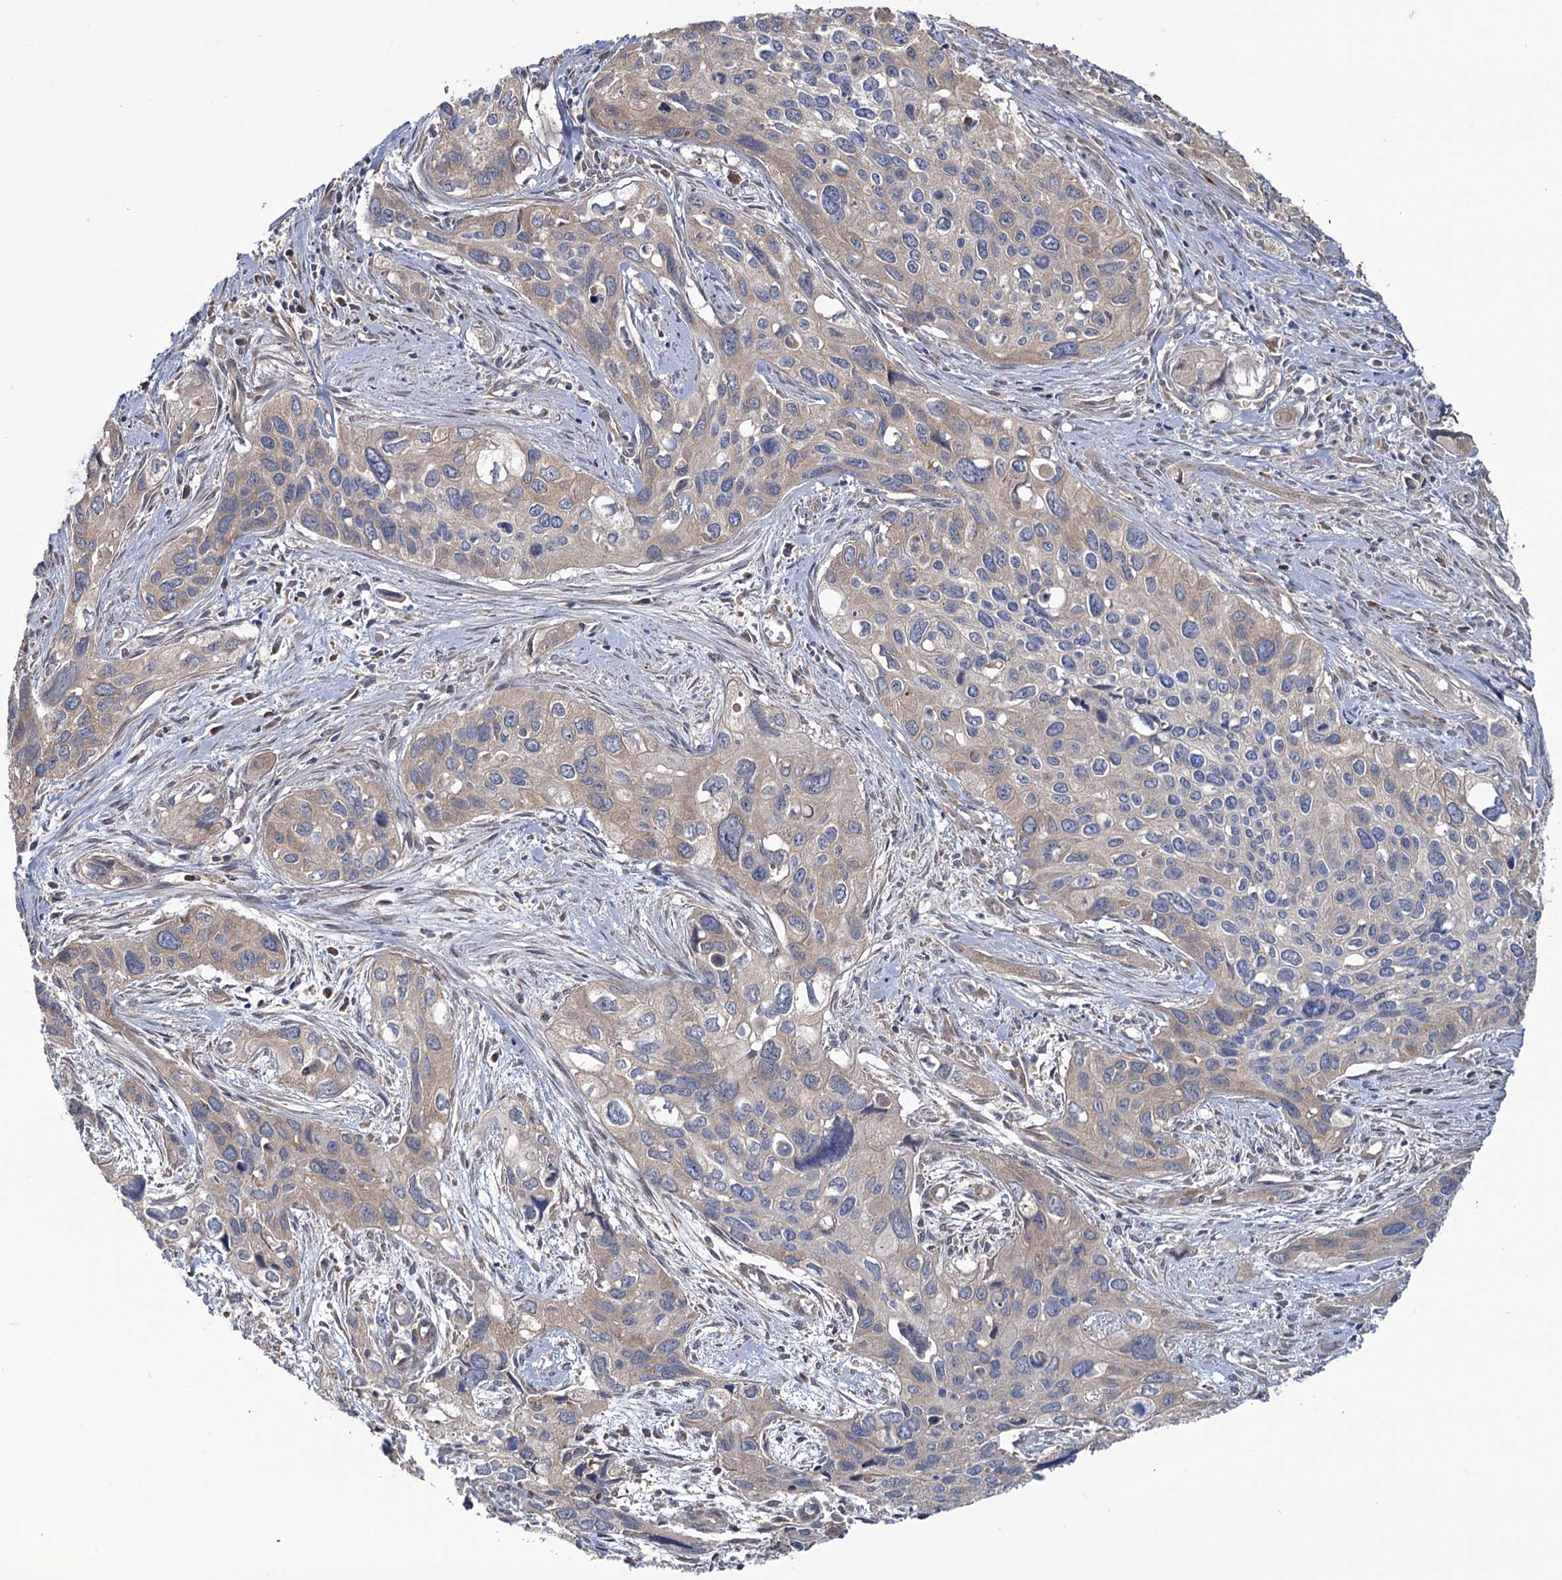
{"staining": {"intensity": "weak", "quantity": "<25%", "location": "cytoplasmic/membranous"}, "tissue": "cervical cancer", "cell_type": "Tumor cells", "image_type": "cancer", "snomed": [{"axis": "morphology", "description": "Squamous cell carcinoma, NOS"}, {"axis": "topography", "description": "Cervix"}], "caption": "Immunohistochemistry (IHC) of cervical cancer exhibits no positivity in tumor cells. (DAB (3,3'-diaminobenzidine) immunohistochemistry with hematoxylin counter stain).", "gene": "MTRR", "patient": {"sex": "female", "age": 55}}